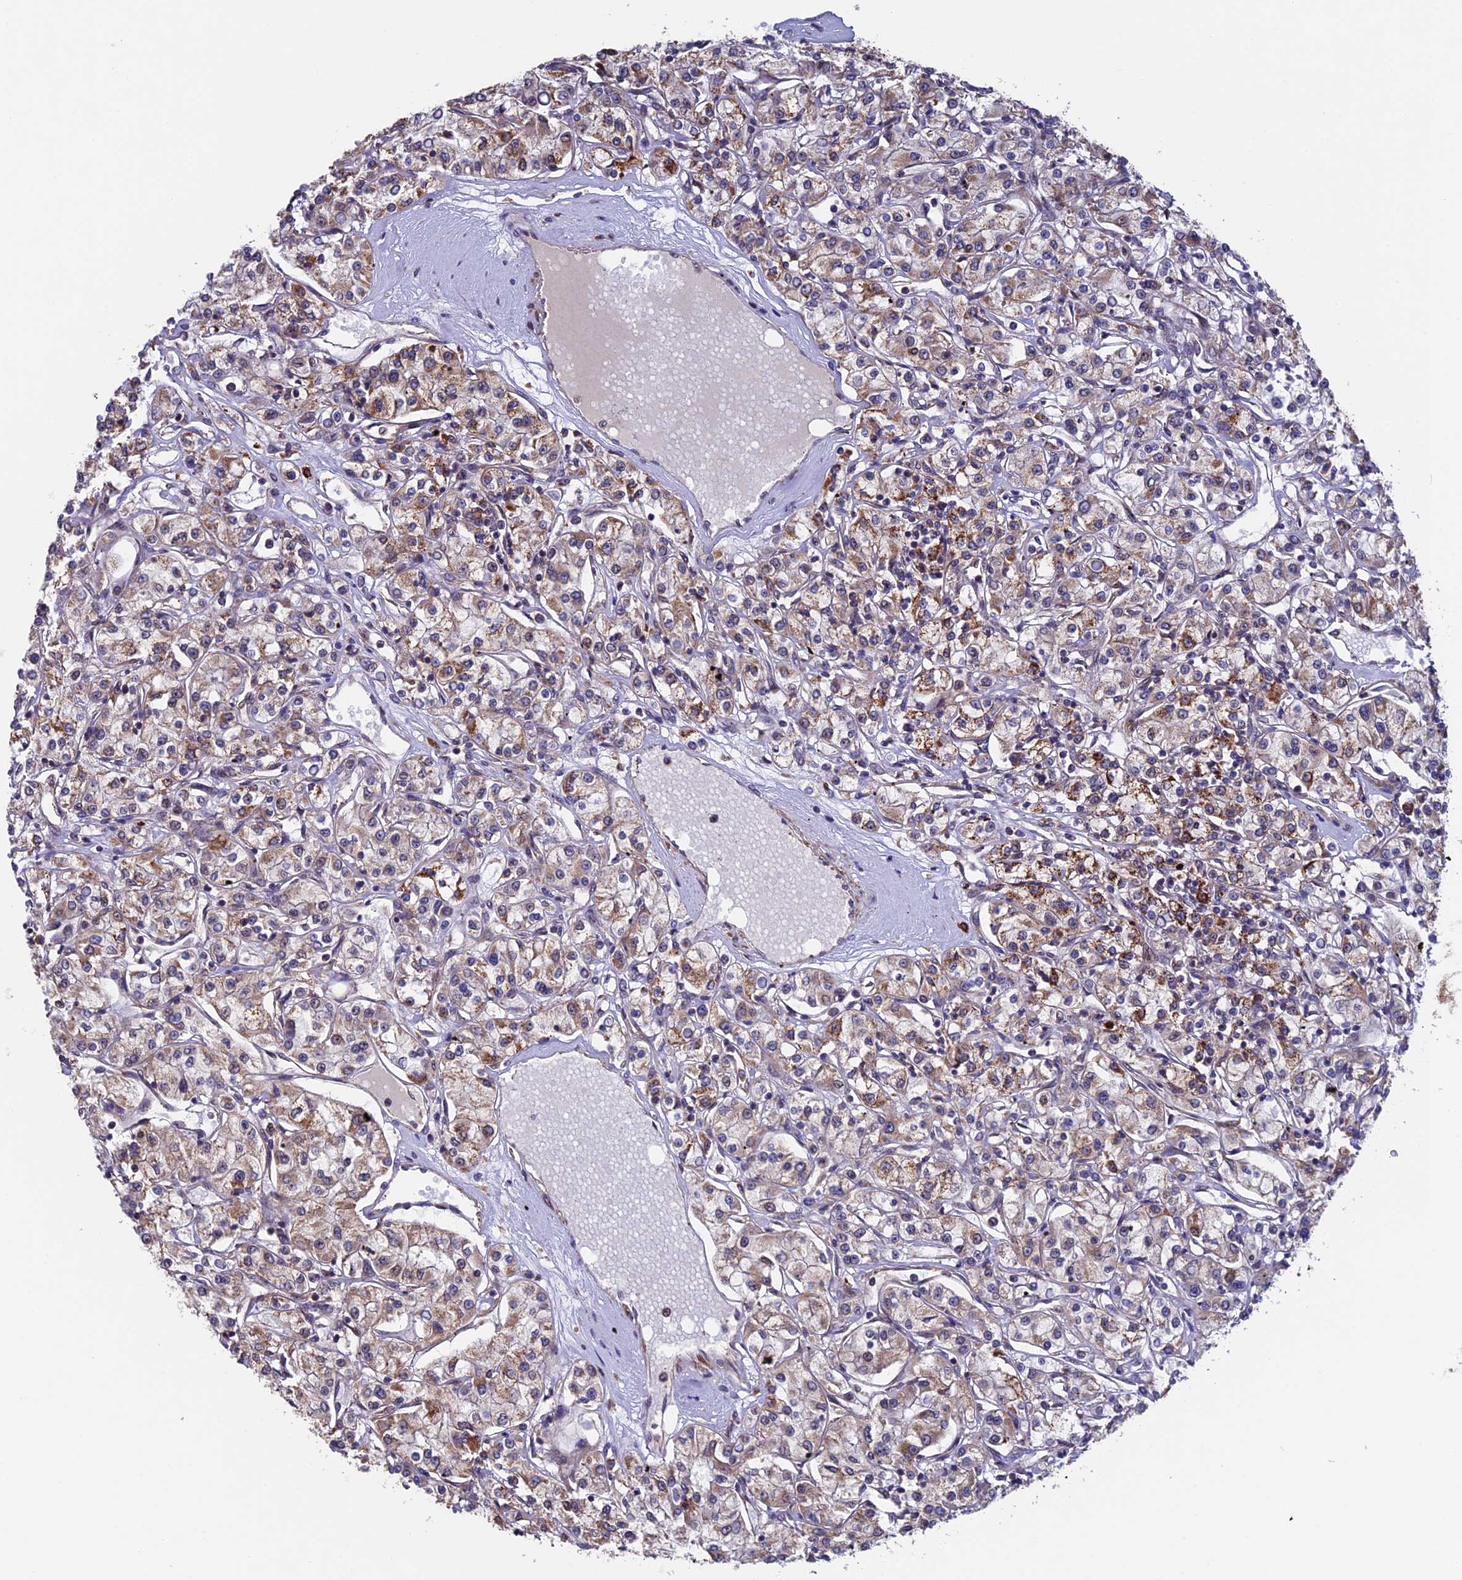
{"staining": {"intensity": "moderate", "quantity": ">75%", "location": "cytoplasmic/membranous"}, "tissue": "renal cancer", "cell_type": "Tumor cells", "image_type": "cancer", "snomed": [{"axis": "morphology", "description": "Adenocarcinoma, NOS"}, {"axis": "topography", "description": "Kidney"}], "caption": "Immunohistochemical staining of human adenocarcinoma (renal) exhibits medium levels of moderate cytoplasmic/membranous staining in about >75% of tumor cells.", "gene": "RNF17", "patient": {"sex": "female", "age": 59}}